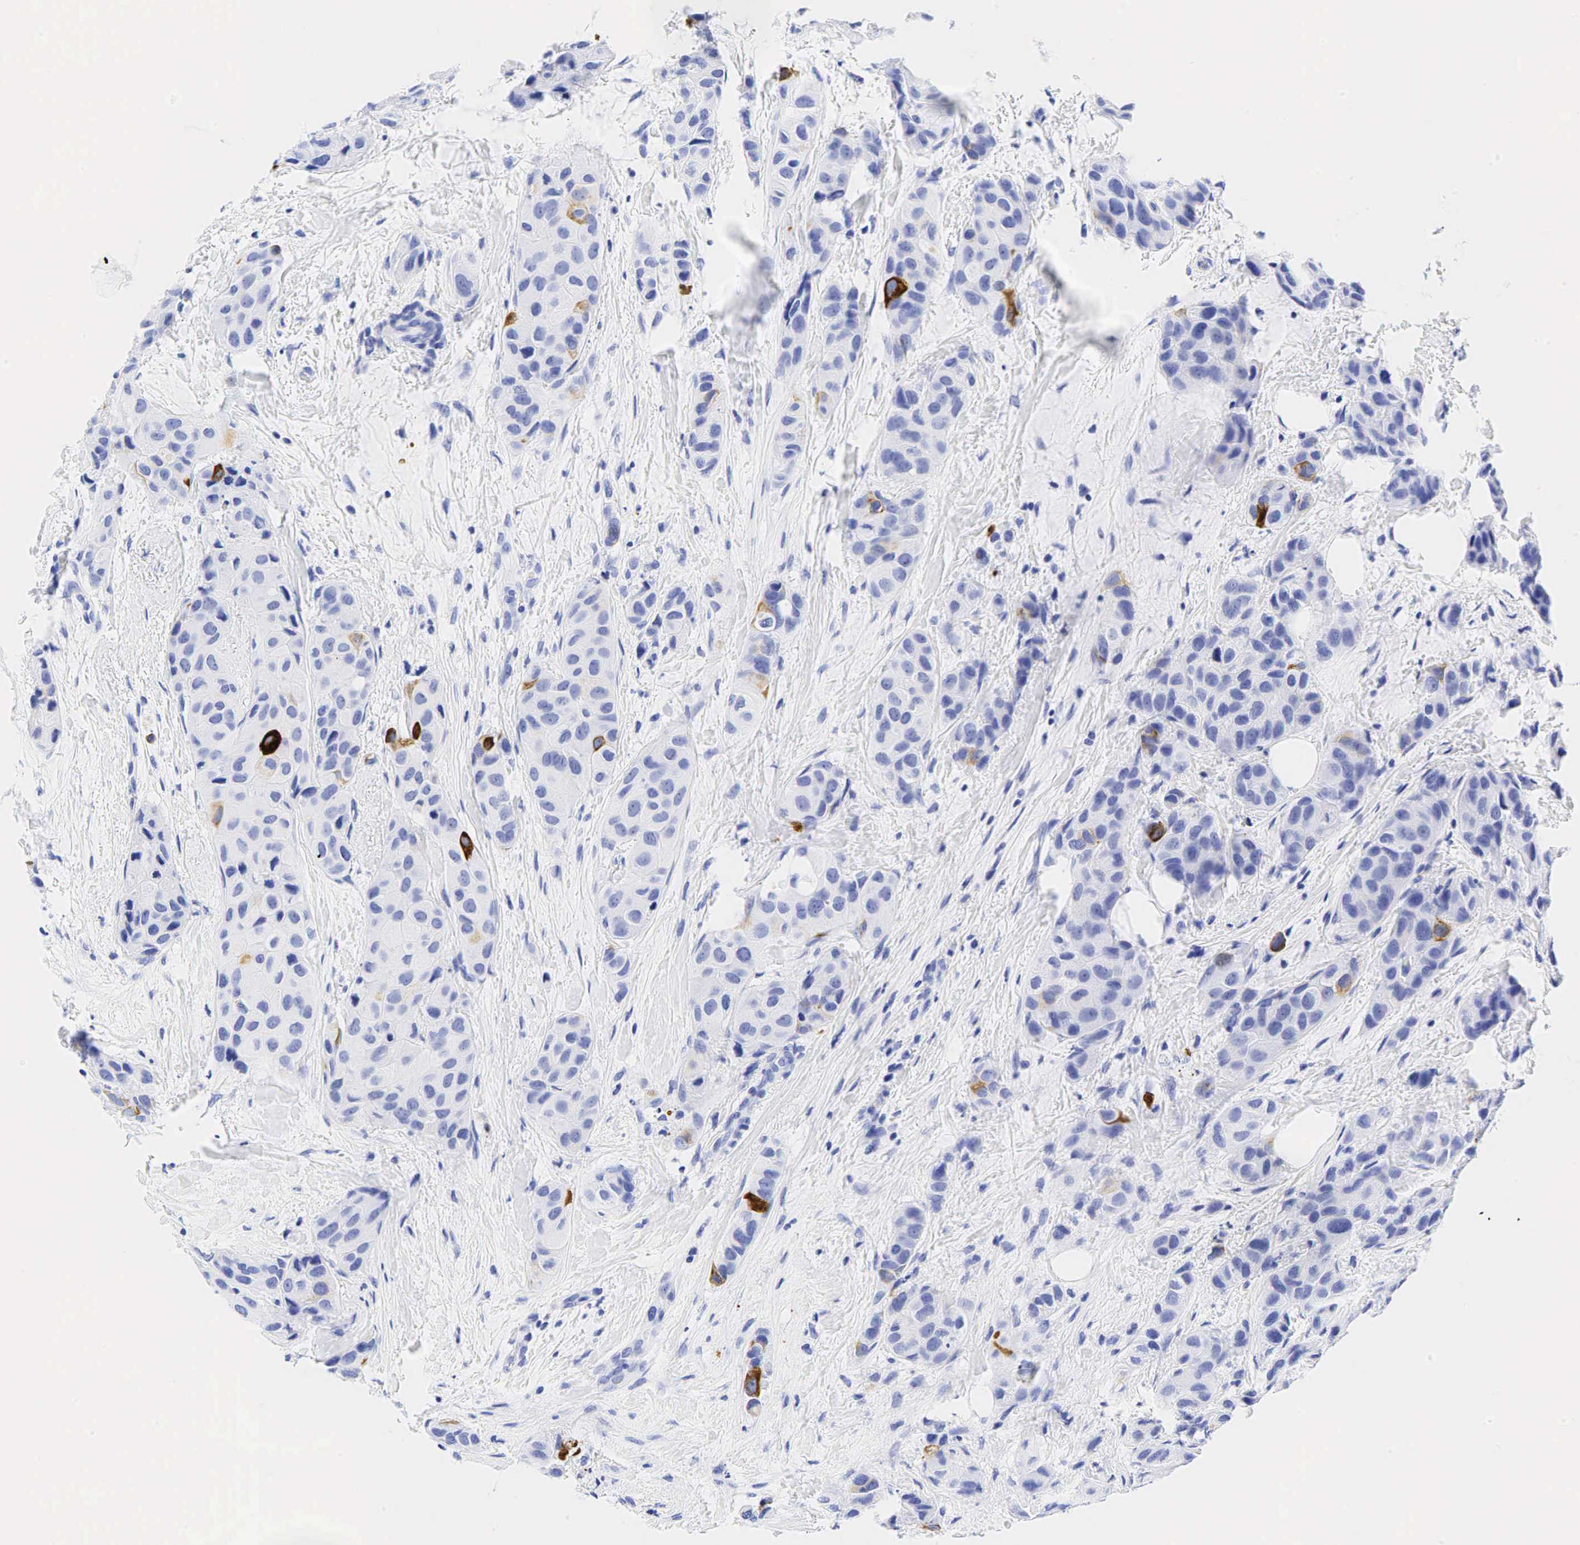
{"staining": {"intensity": "strong", "quantity": "<25%", "location": "cytoplasmic/membranous"}, "tissue": "breast cancer", "cell_type": "Tumor cells", "image_type": "cancer", "snomed": [{"axis": "morphology", "description": "Duct carcinoma"}, {"axis": "topography", "description": "Breast"}], "caption": "Immunohistochemistry (IHC) image of neoplastic tissue: human breast intraductal carcinoma stained using immunohistochemistry (IHC) reveals medium levels of strong protein expression localized specifically in the cytoplasmic/membranous of tumor cells, appearing as a cytoplasmic/membranous brown color.", "gene": "KRT7", "patient": {"sex": "female", "age": 68}}